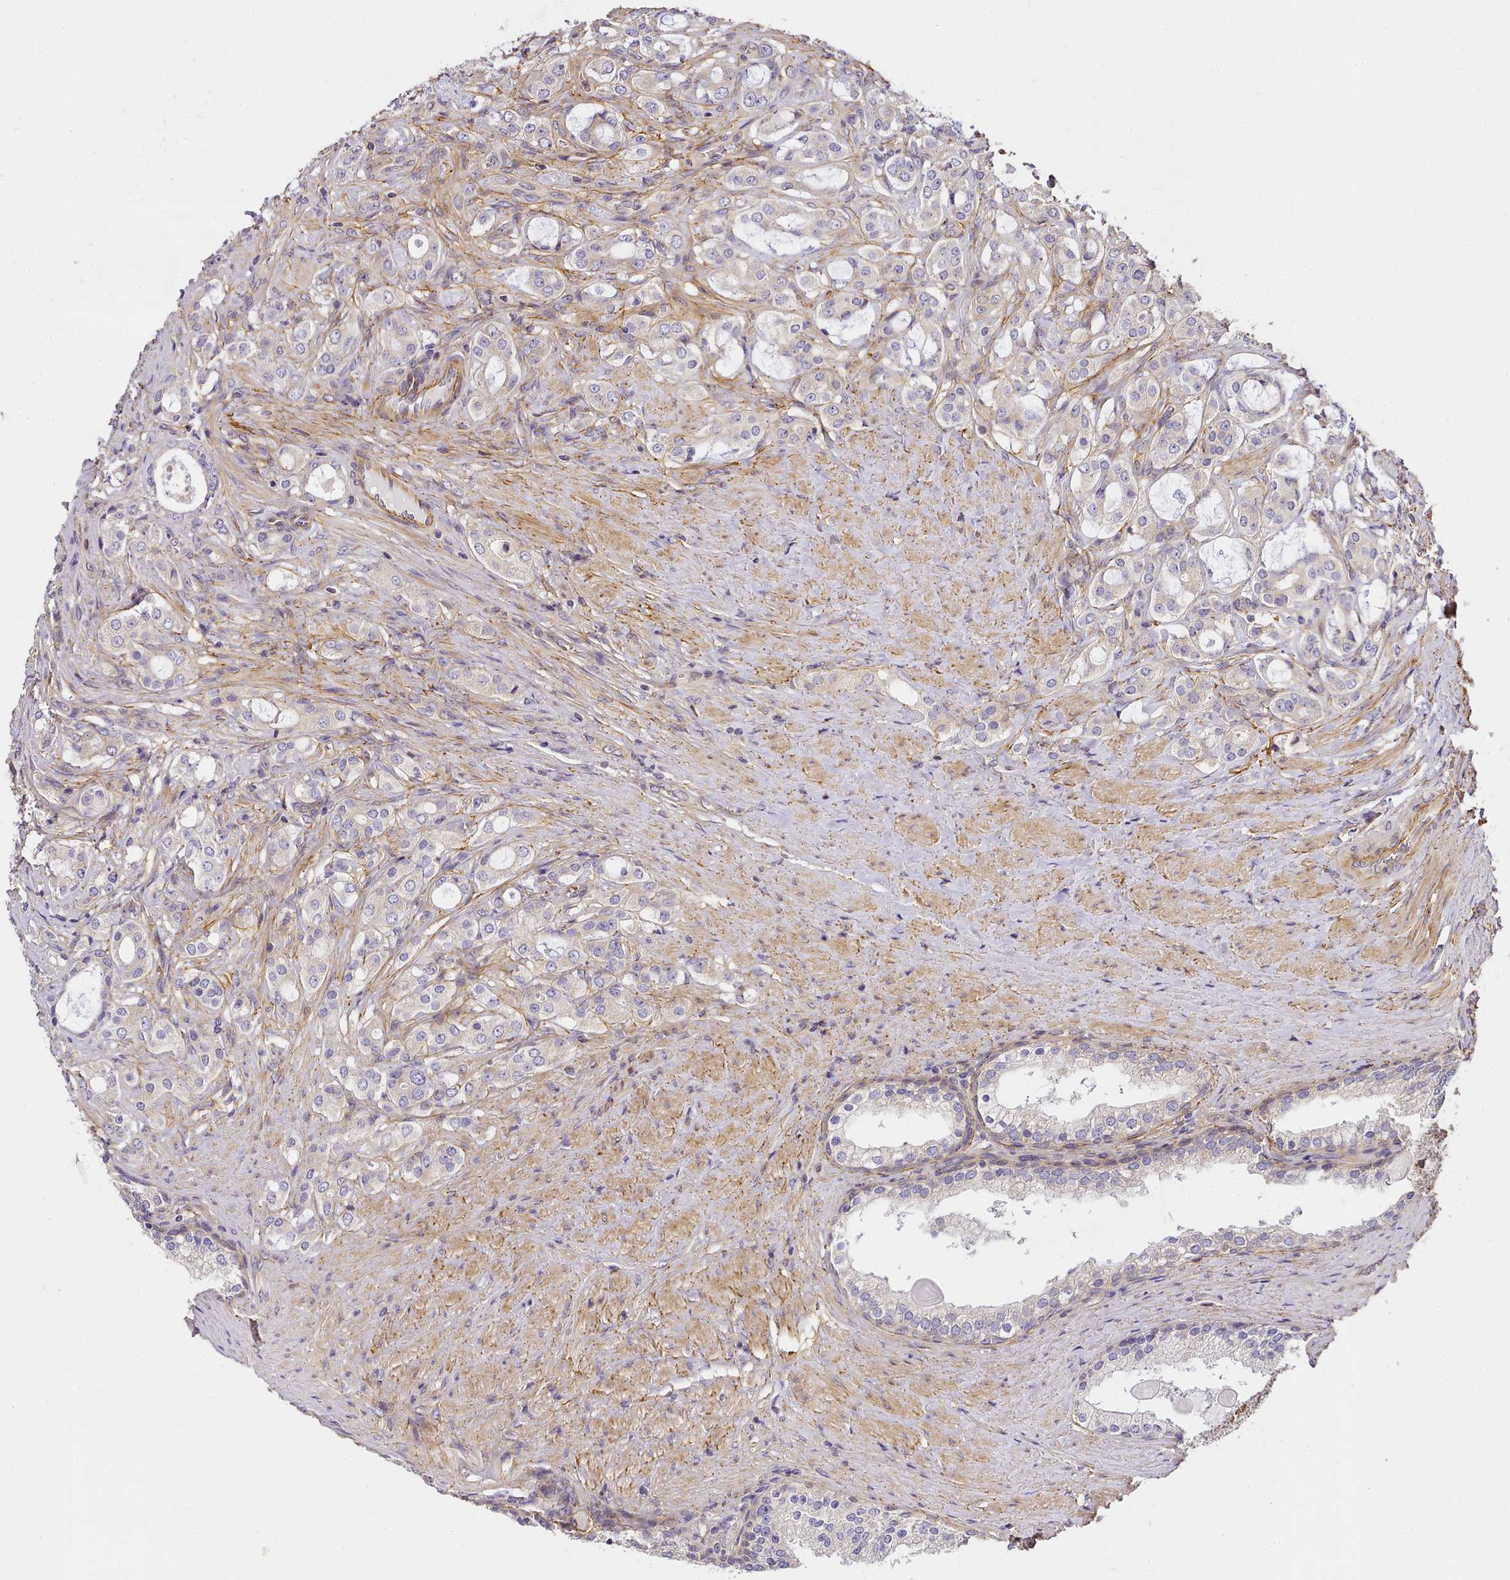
{"staining": {"intensity": "negative", "quantity": "none", "location": "none"}, "tissue": "prostate cancer", "cell_type": "Tumor cells", "image_type": "cancer", "snomed": [{"axis": "morphology", "description": "Adenocarcinoma, High grade"}, {"axis": "topography", "description": "Prostate"}], "caption": "Immunohistochemistry (IHC) image of neoplastic tissue: prostate cancer stained with DAB (3,3'-diaminobenzidine) shows no significant protein positivity in tumor cells. Nuclei are stained in blue.", "gene": "NBPF1", "patient": {"sex": "male", "age": 63}}